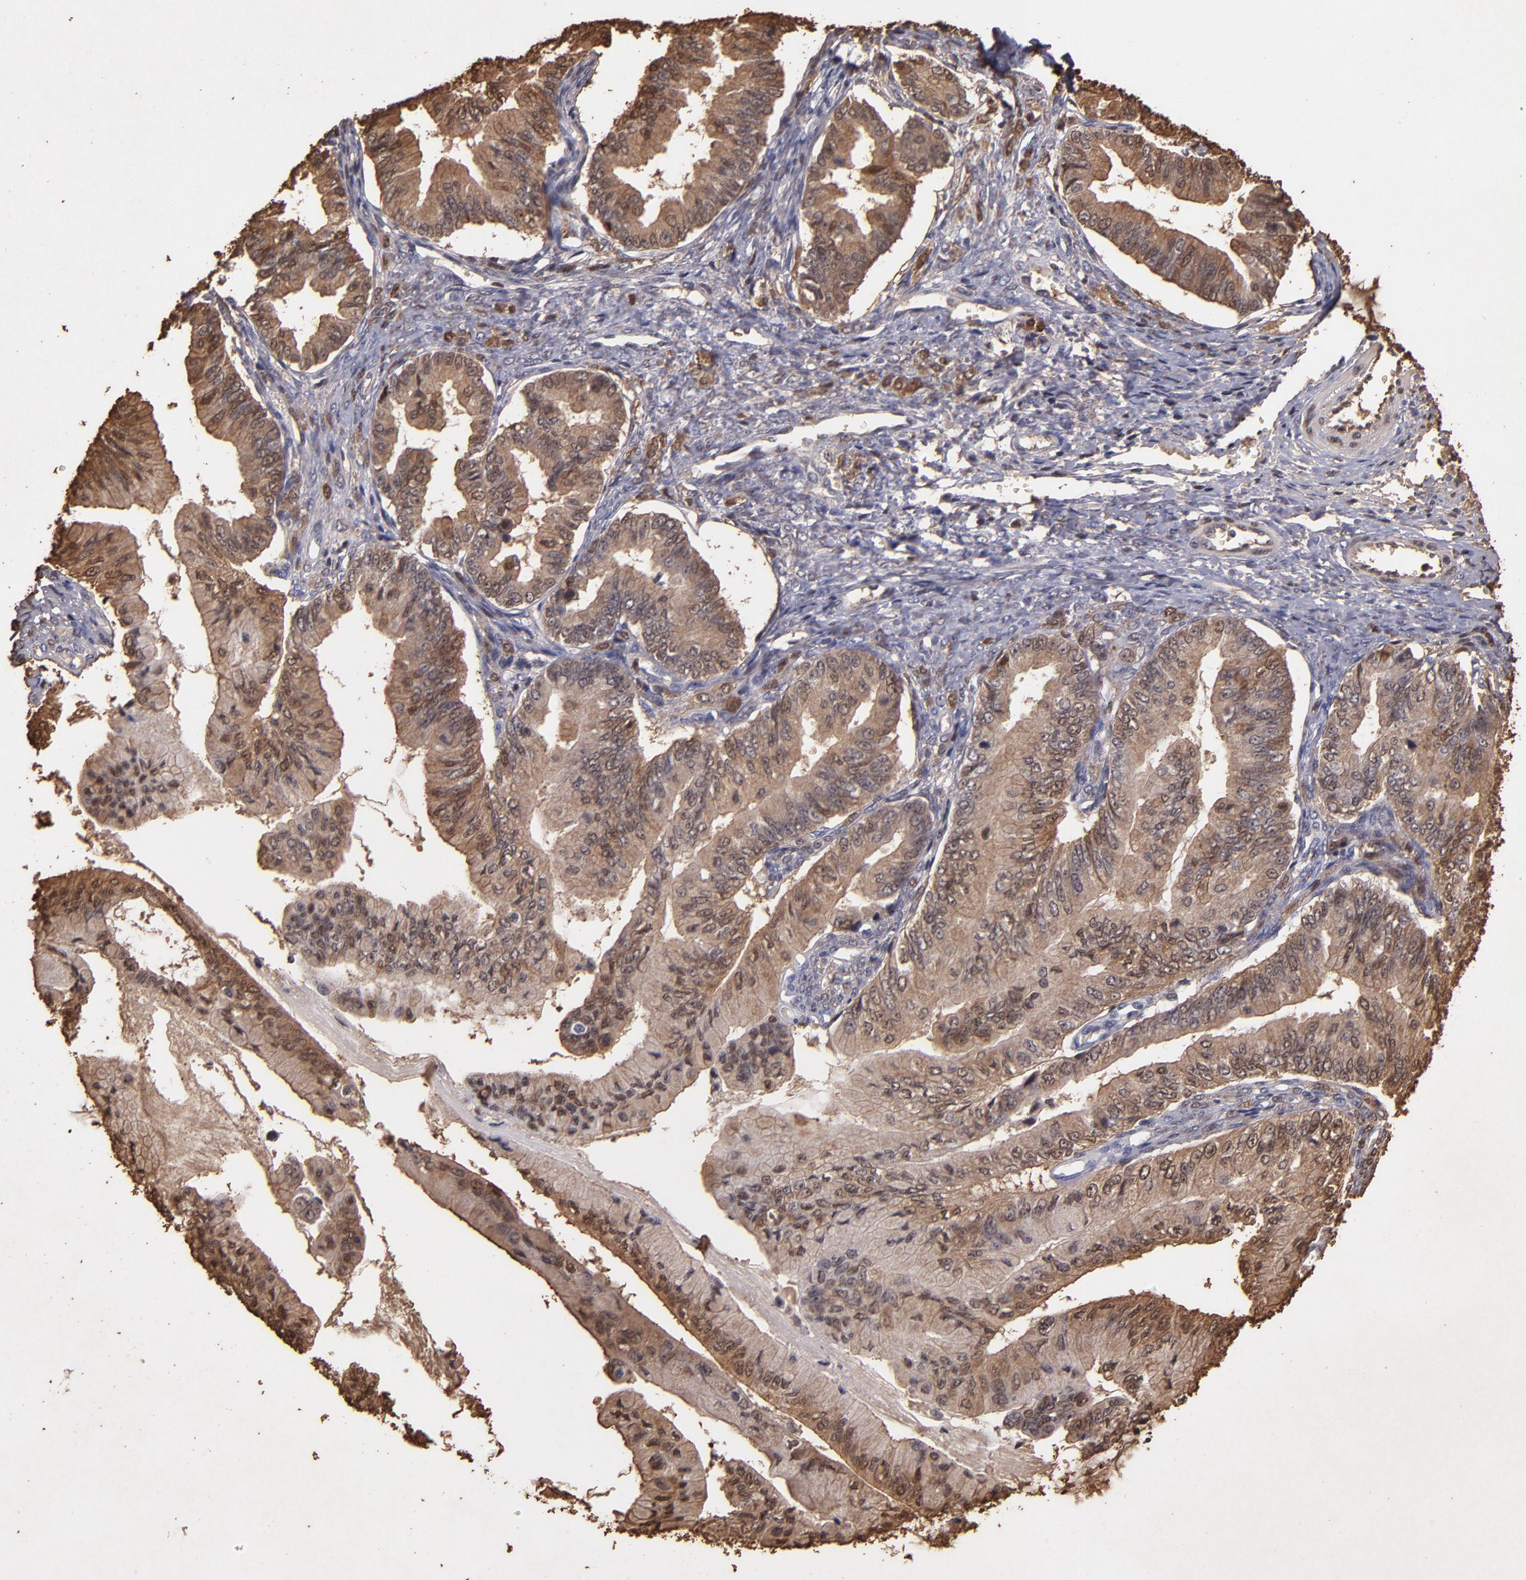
{"staining": {"intensity": "moderate", "quantity": ">75%", "location": "cytoplasmic/membranous"}, "tissue": "ovarian cancer", "cell_type": "Tumor cells", "image_type": "cancer", "snomed": [{"axis": "morphology", "description": "Cystadenocarcinoma, mucinous, NOS"}, {"axis": "topography", "description": "Ovary"}], "caption": "Immunohistochemical staining of human ovarian mucinous cystadenocarcinoma demonstrates medium levels of moderate cytoplasmic/membranous staining in about >75% of tumor cells.", "gene": "S100A6", "patient": {"sex": "female", "age": 36}}